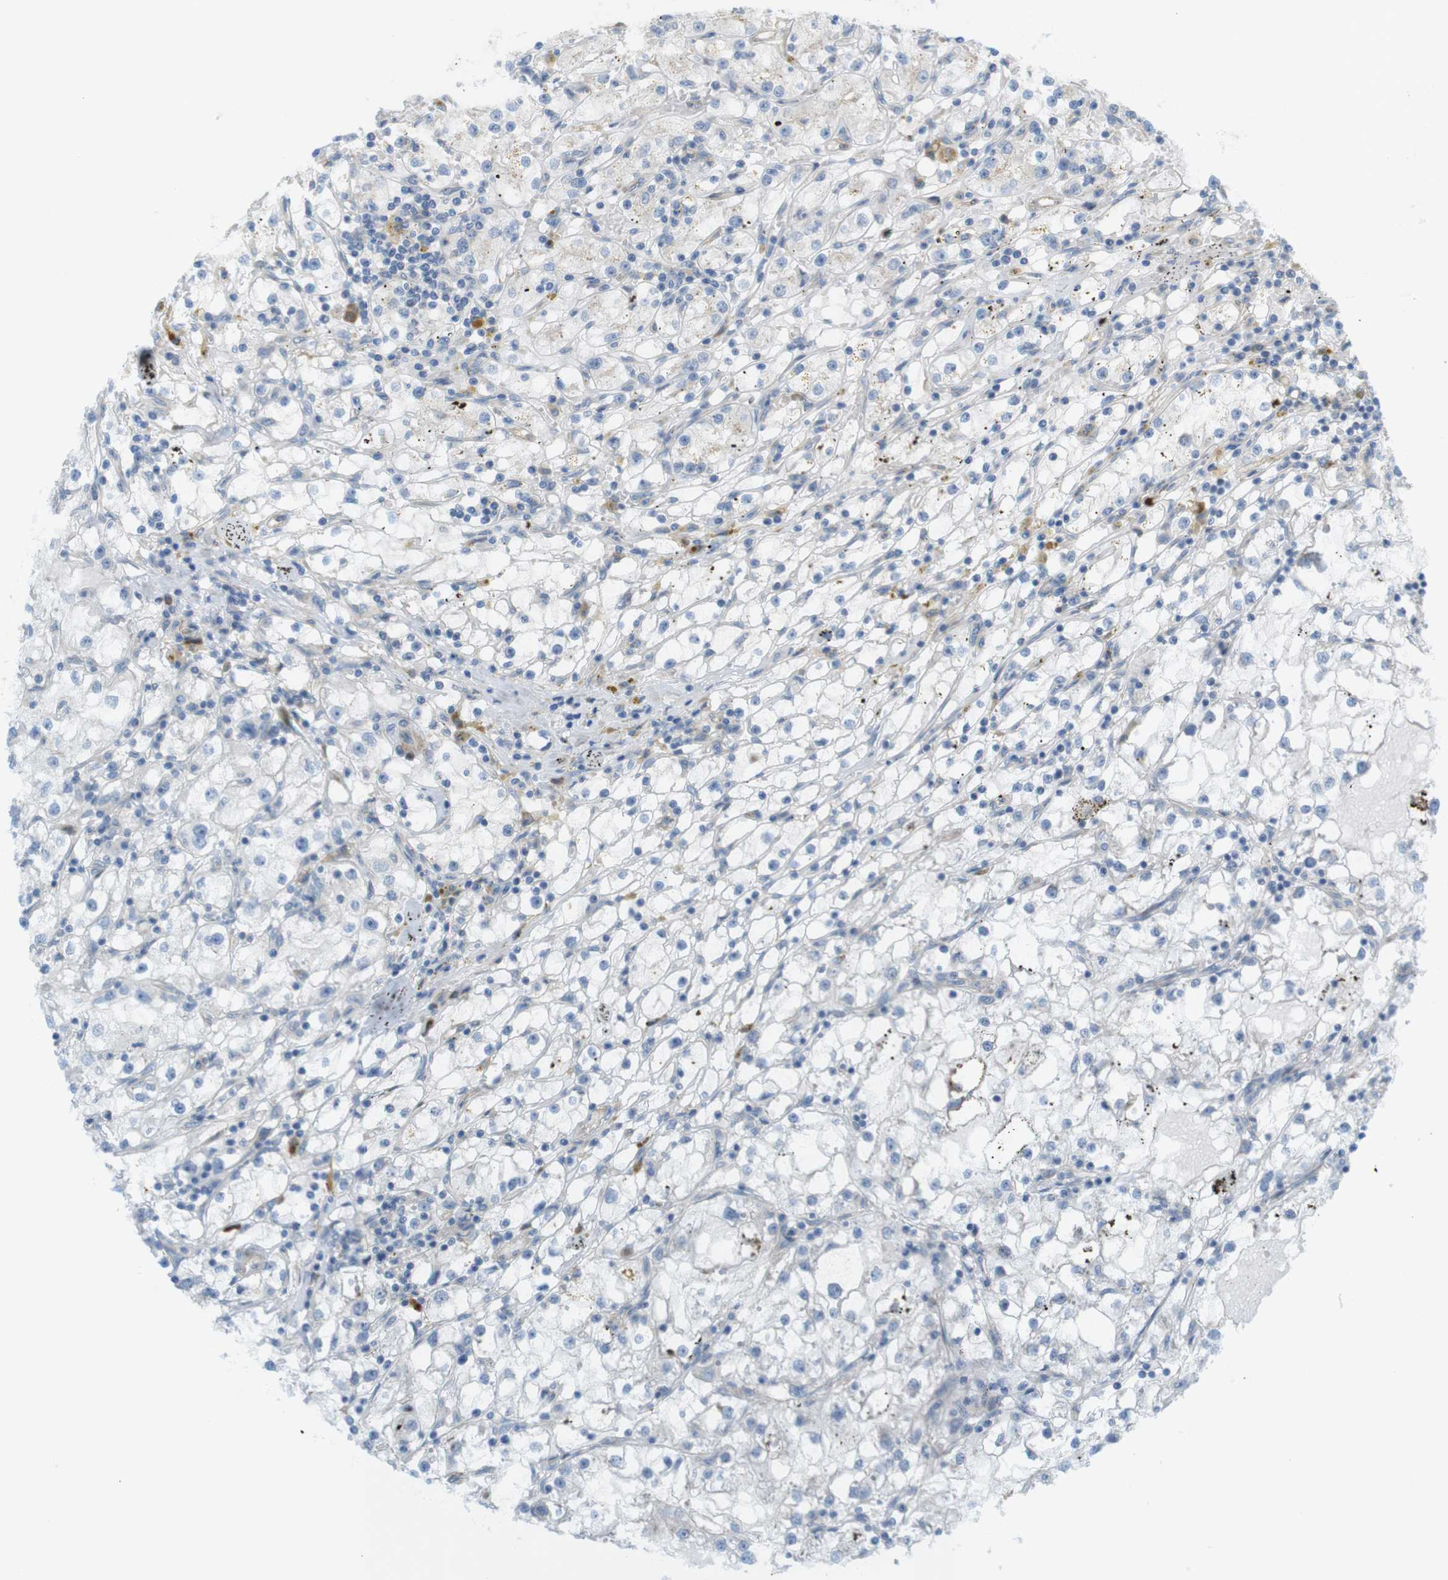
{"staining": {"intensity": "negative", "quantity": "none", "location": "none"}, "tissue": "renal cancer", "cell_type": "Tumor cells", "image_type": "cancer", "snomed": [{"axis": "morphology", "description": "Adenocarcinoma, NOS"}, {"axis": "topography", "description": "Kidney"}], "caption": "This is an immunohistochemistry (IHC) histopathology image of human adenocarcinoma (renal). There is no staining in tumor cells.", "gene": "GJC3", "patient": {"sex": "male", "age": 56}}